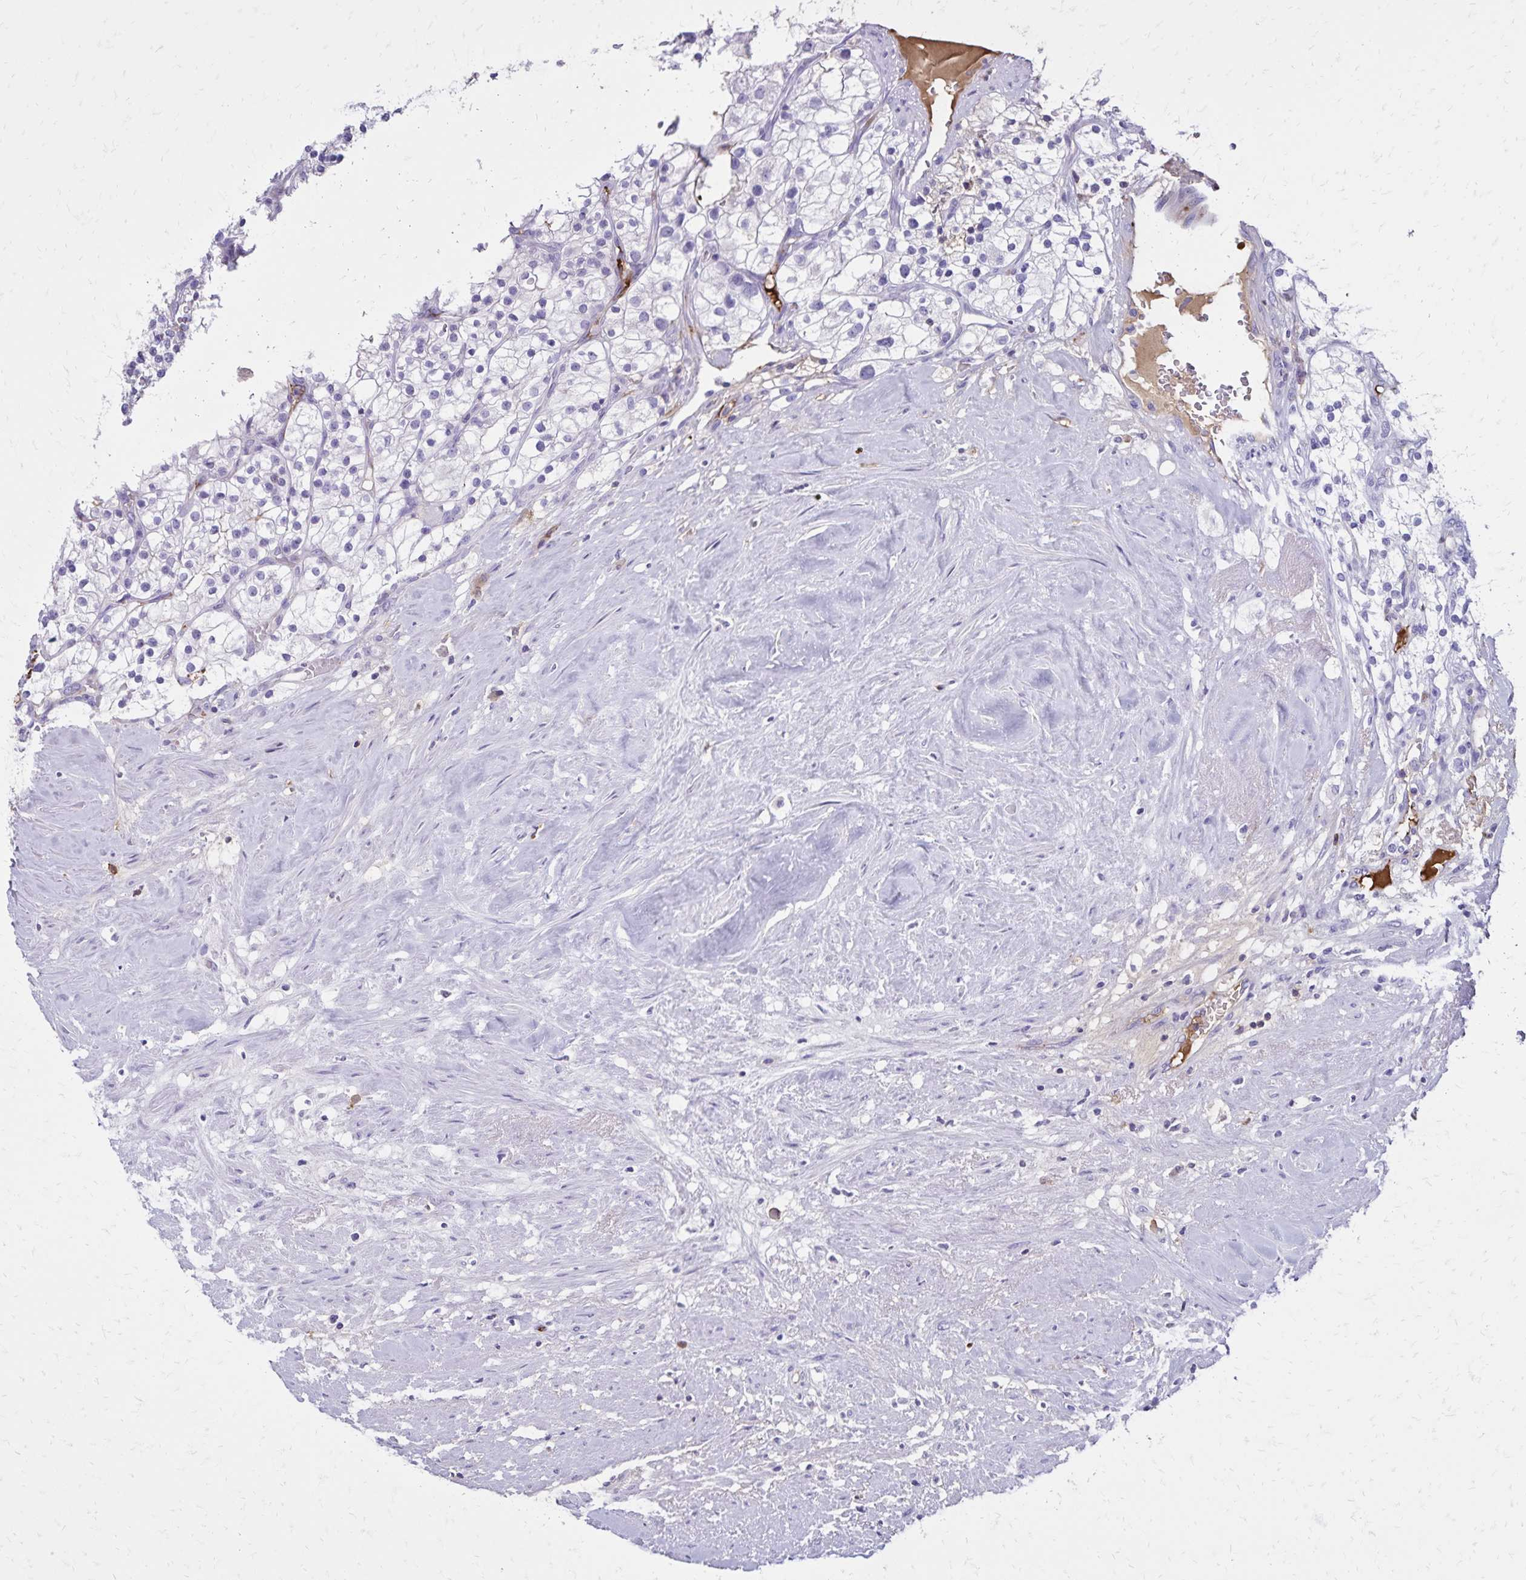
{"staining": {"intensity": "negative", "quantity": "none", "location": "none"}, "tissue": "renal cancer", "cell_type": "Tumor cells", "image_type": "cancer", "snomed": [{"axis": "morphology", "description": "Adenocarcinoma, NOS"}, {"axis": "topography", "description": "Kidney"}], "caption": "There is no significant expression in tumor cells of renal cancer.", "gene": "CD27", "patient": {"sex": "male", "age": 80}}